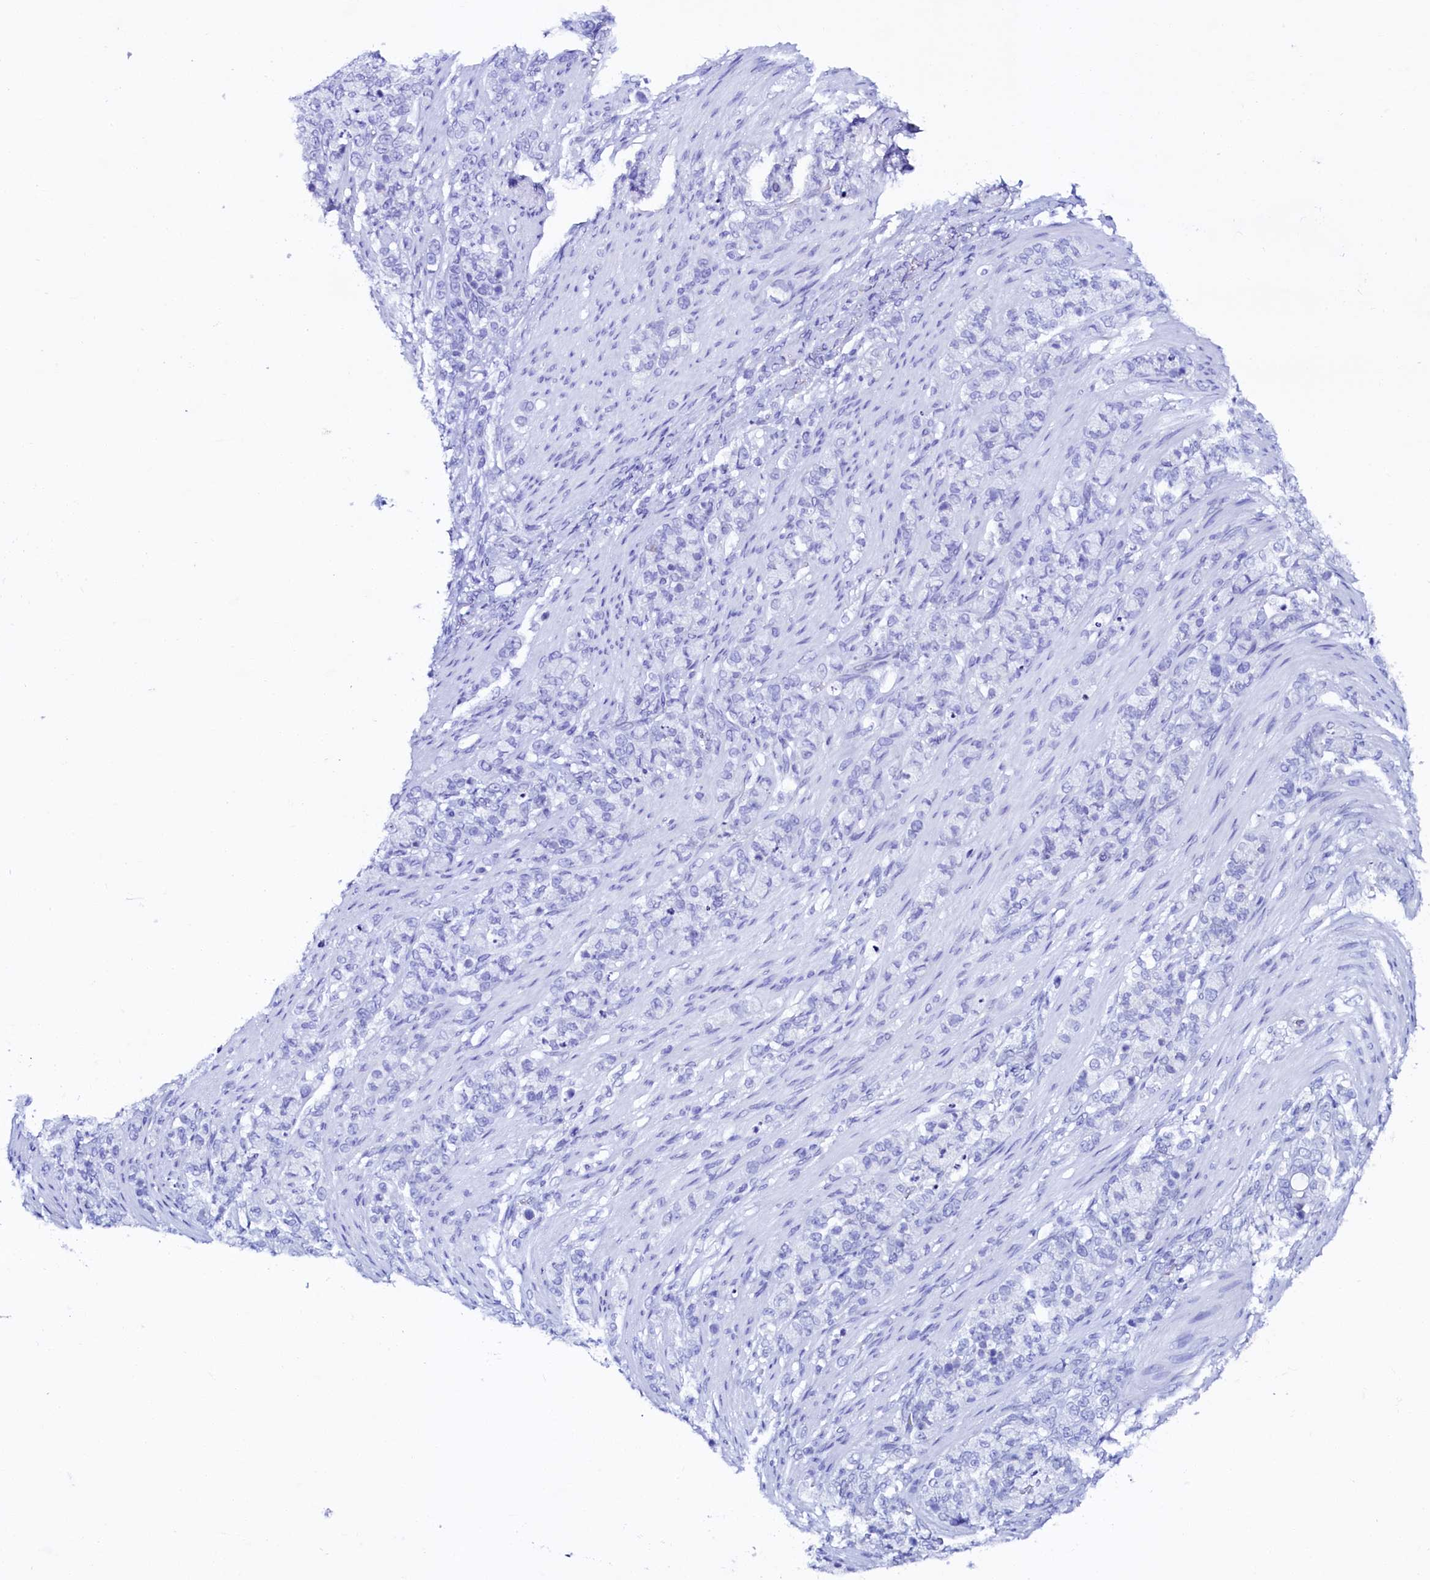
{"staining": {"intensity": "negative", "quantity": "none", "location": "none"}, "tissue": "stomach cancer", "cell_type": "Tumor cells", "image_type": "cancer", "snomed": [{"axis": "morphology", "description": "Adenocarcinoma, NOS"}, {"axis": "topography", "description": "Stomach"}], "caption": "A photomicrograph of human stomach adenocarcinoma is negative for staining in tumor cells.", "gene": "FLYWCH2", "patient": {"sex": "female", "age": 79}}